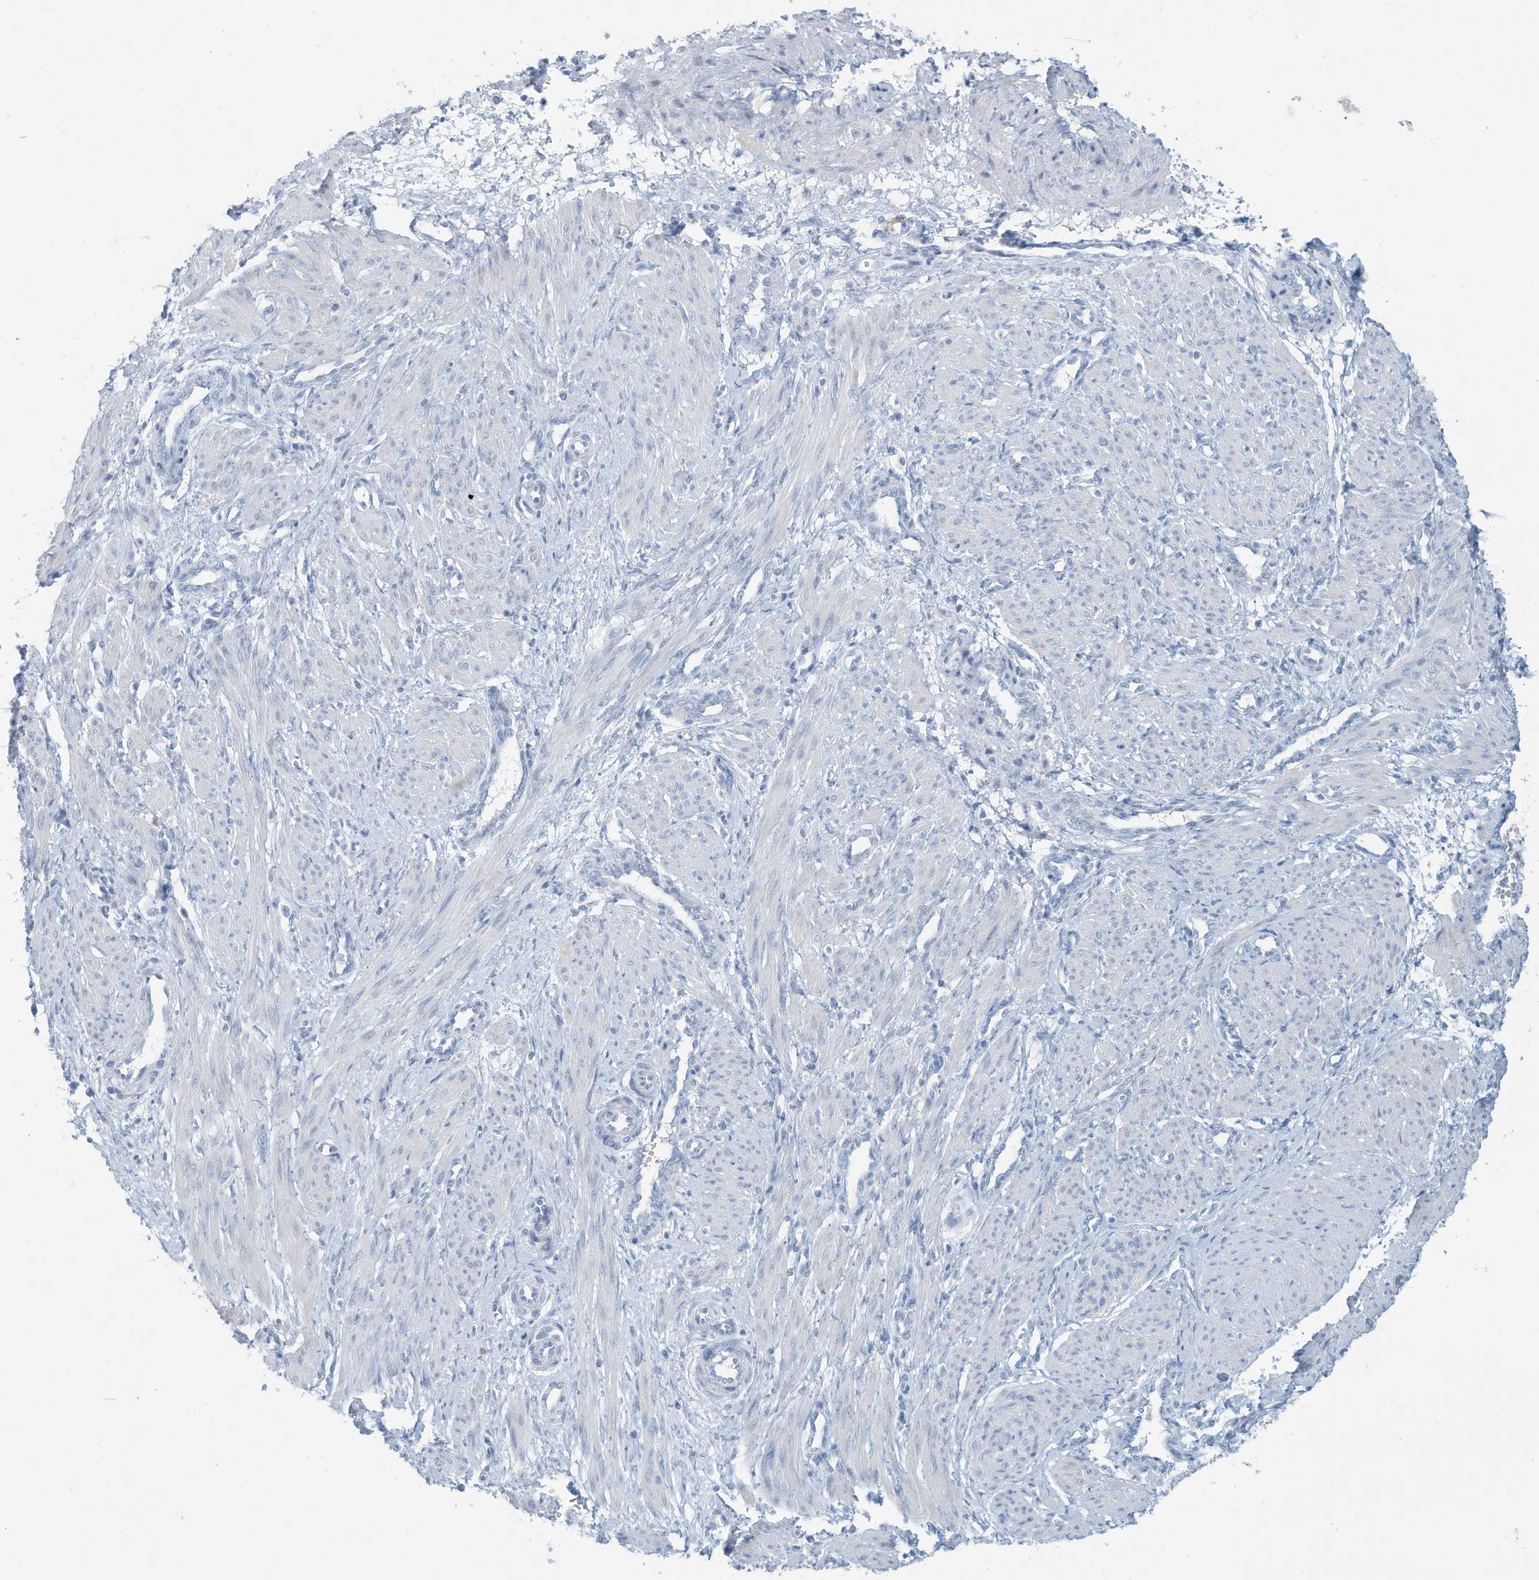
{"staining": {"intensity": "negative", "quantity": "none", "location": "none"}, "tissue": "smooth muscle", "cell_type": "Smooth muscle cells", "image_type": "normal", "snomed": [{"axis": "morphology", "description": "Normal tissue, NOS"}, {"axis": "topography", "description": "Endometrium"}], "caption": "DAB immunohistochemical staining of normal smooth muscle demonstrates no significant positivity in smooth muscle cells.", "gene": "ERI2", "patient": {"sex": "female", "age": 33}}